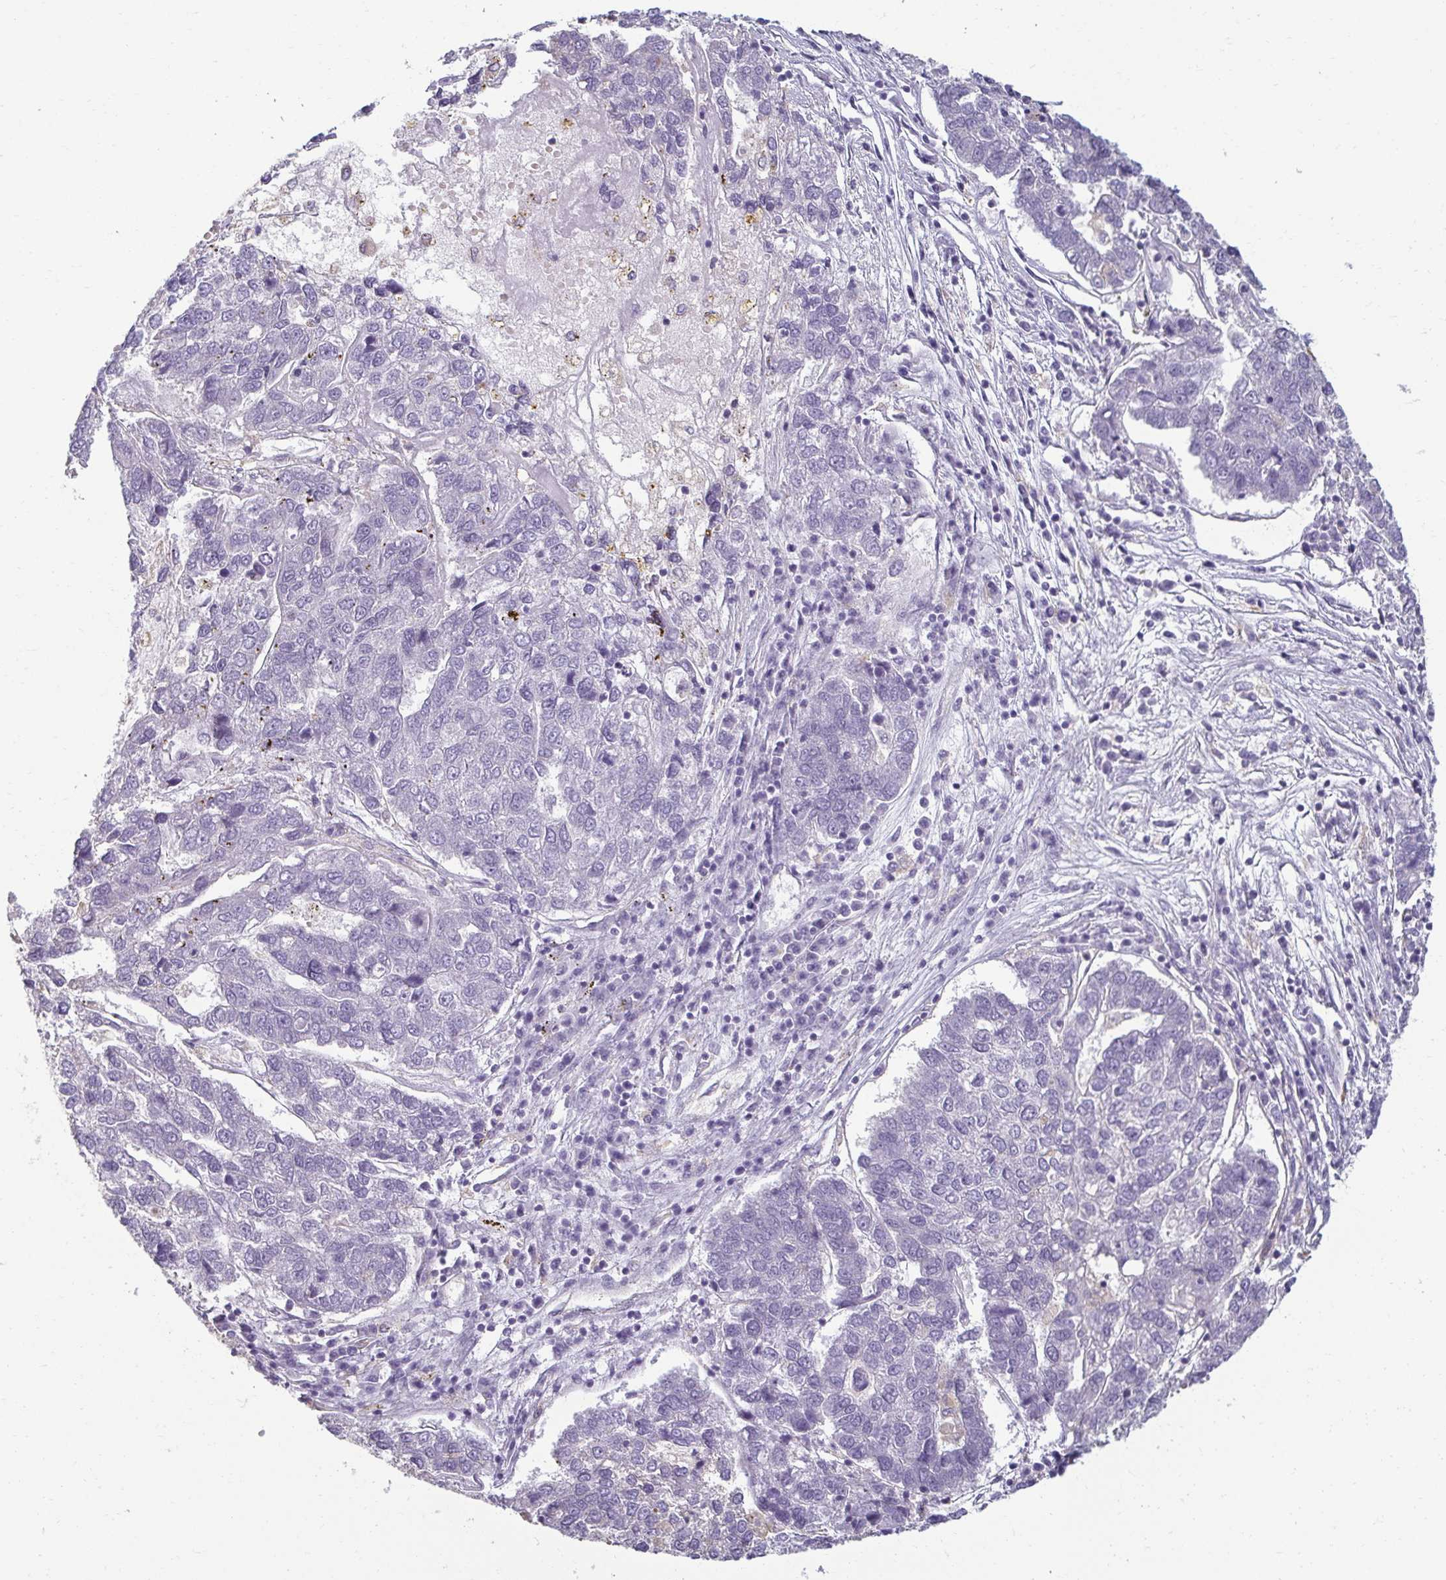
{"staining": {"intensity": "negative", "quantity": "none", "location": "none"}, "tissue": "pancreatic cancer", "cell_type": "Tumor cells", "image_type": "cancer", "snomed": [{"axis": "morphology", "description": "Adenocarcinoma, NOS"}, {"axis": "topography", "description": "Pancreas"}], "caption": "DAB immunohistochemical staining of human adenocarcinoma (pancreatic) displays no significant positivity in tumor cells.", "gene": "PDE2A", "patient": {"sex": "female", "age": 61}}